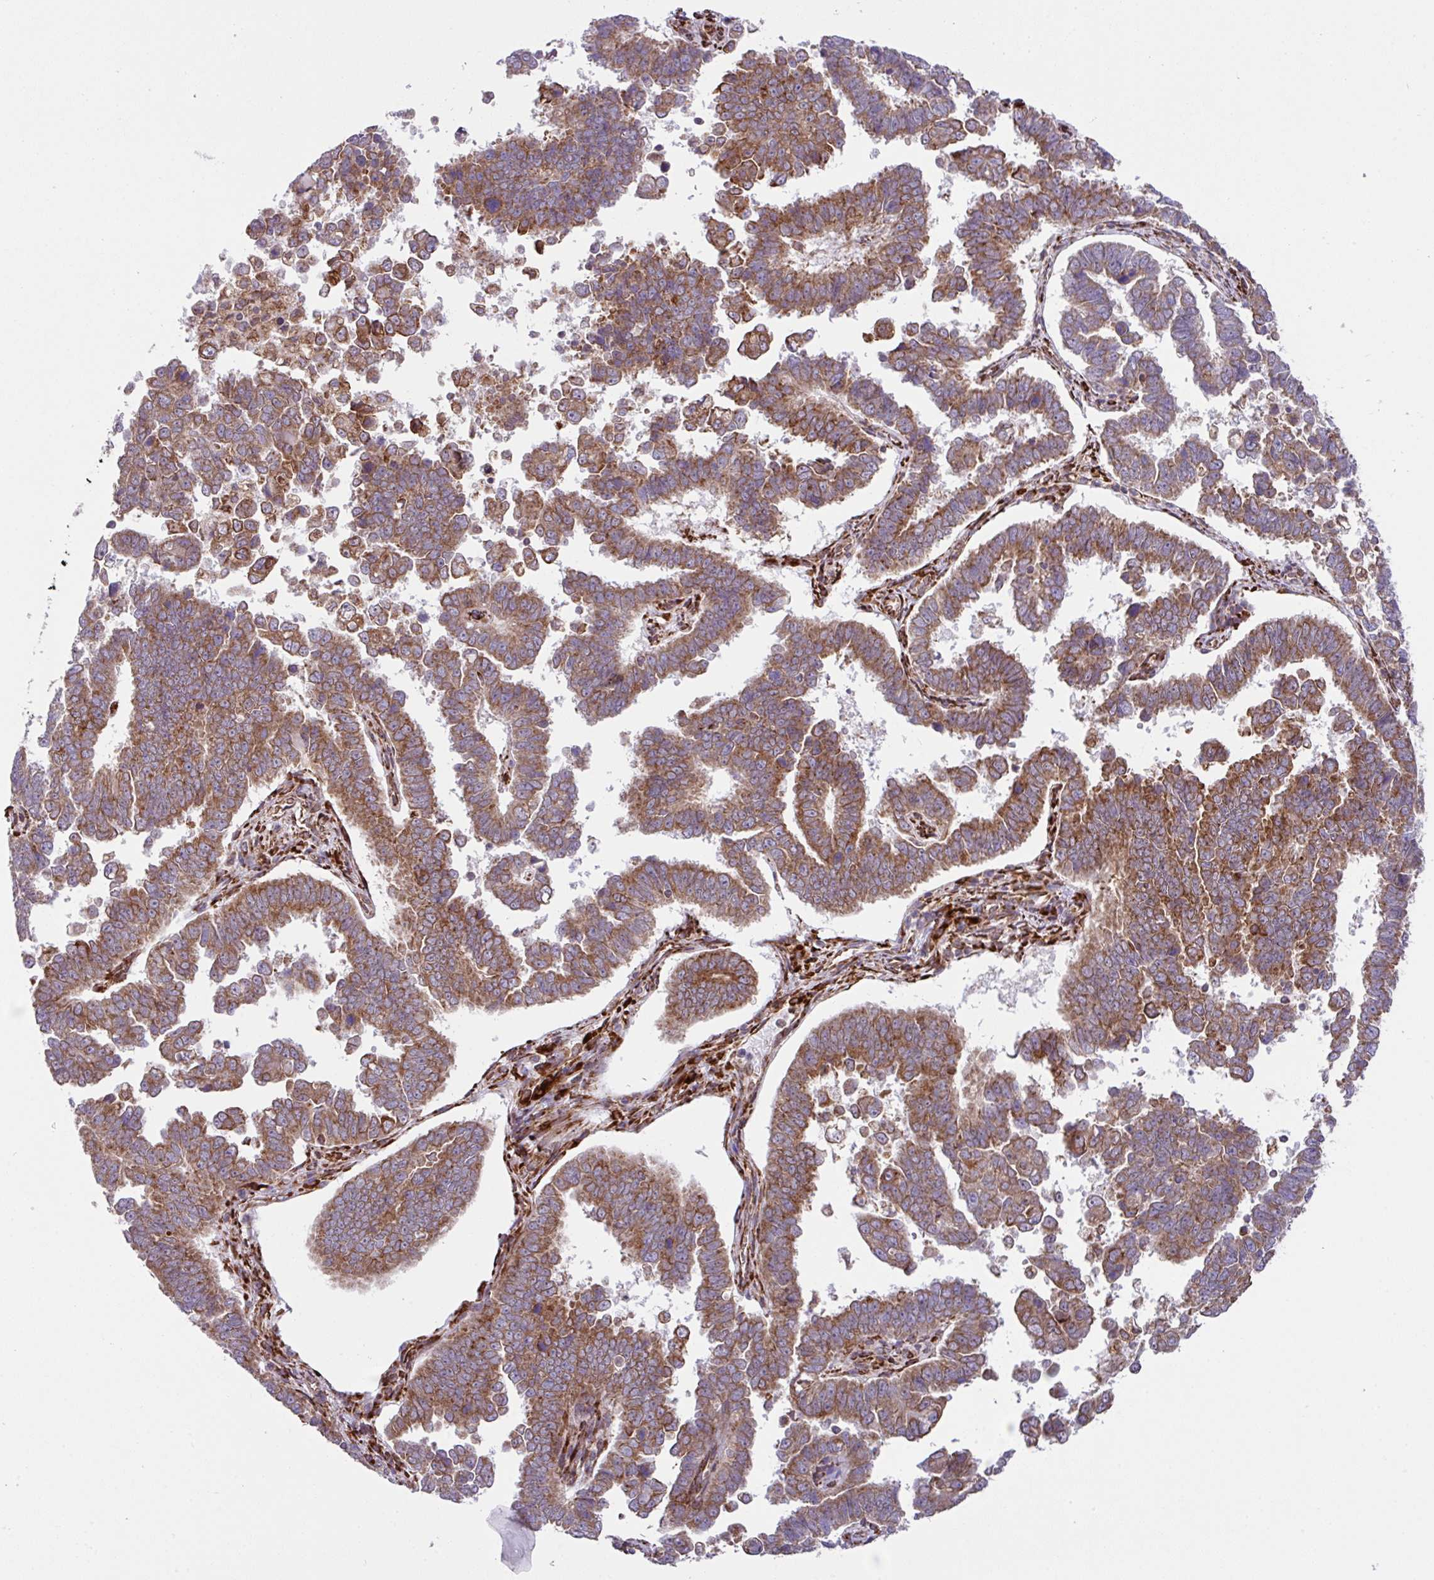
{"staining": {"intensity": "moderate", "quantity": ">75%", "location": "cytoplasmic/membranous"}, "tissue": "endometrial cancer", "cell_type": "Tumor cells", "image_type": "cancer", "snomed": [{"axis": "morphology", "description": "Adenocarcinoma, NOS"}, {"axis": "topography", "description": "Endometrium"}], "caption": "This is an image of immunohistochemistry (IHC) staining of adenocarcinoma (endometrial), which shows moderate staining in the cytoplasmic/membranous of tumor cells.", "gene": "SLC39A7", "patient": {"sex": "female", "age": 75}}